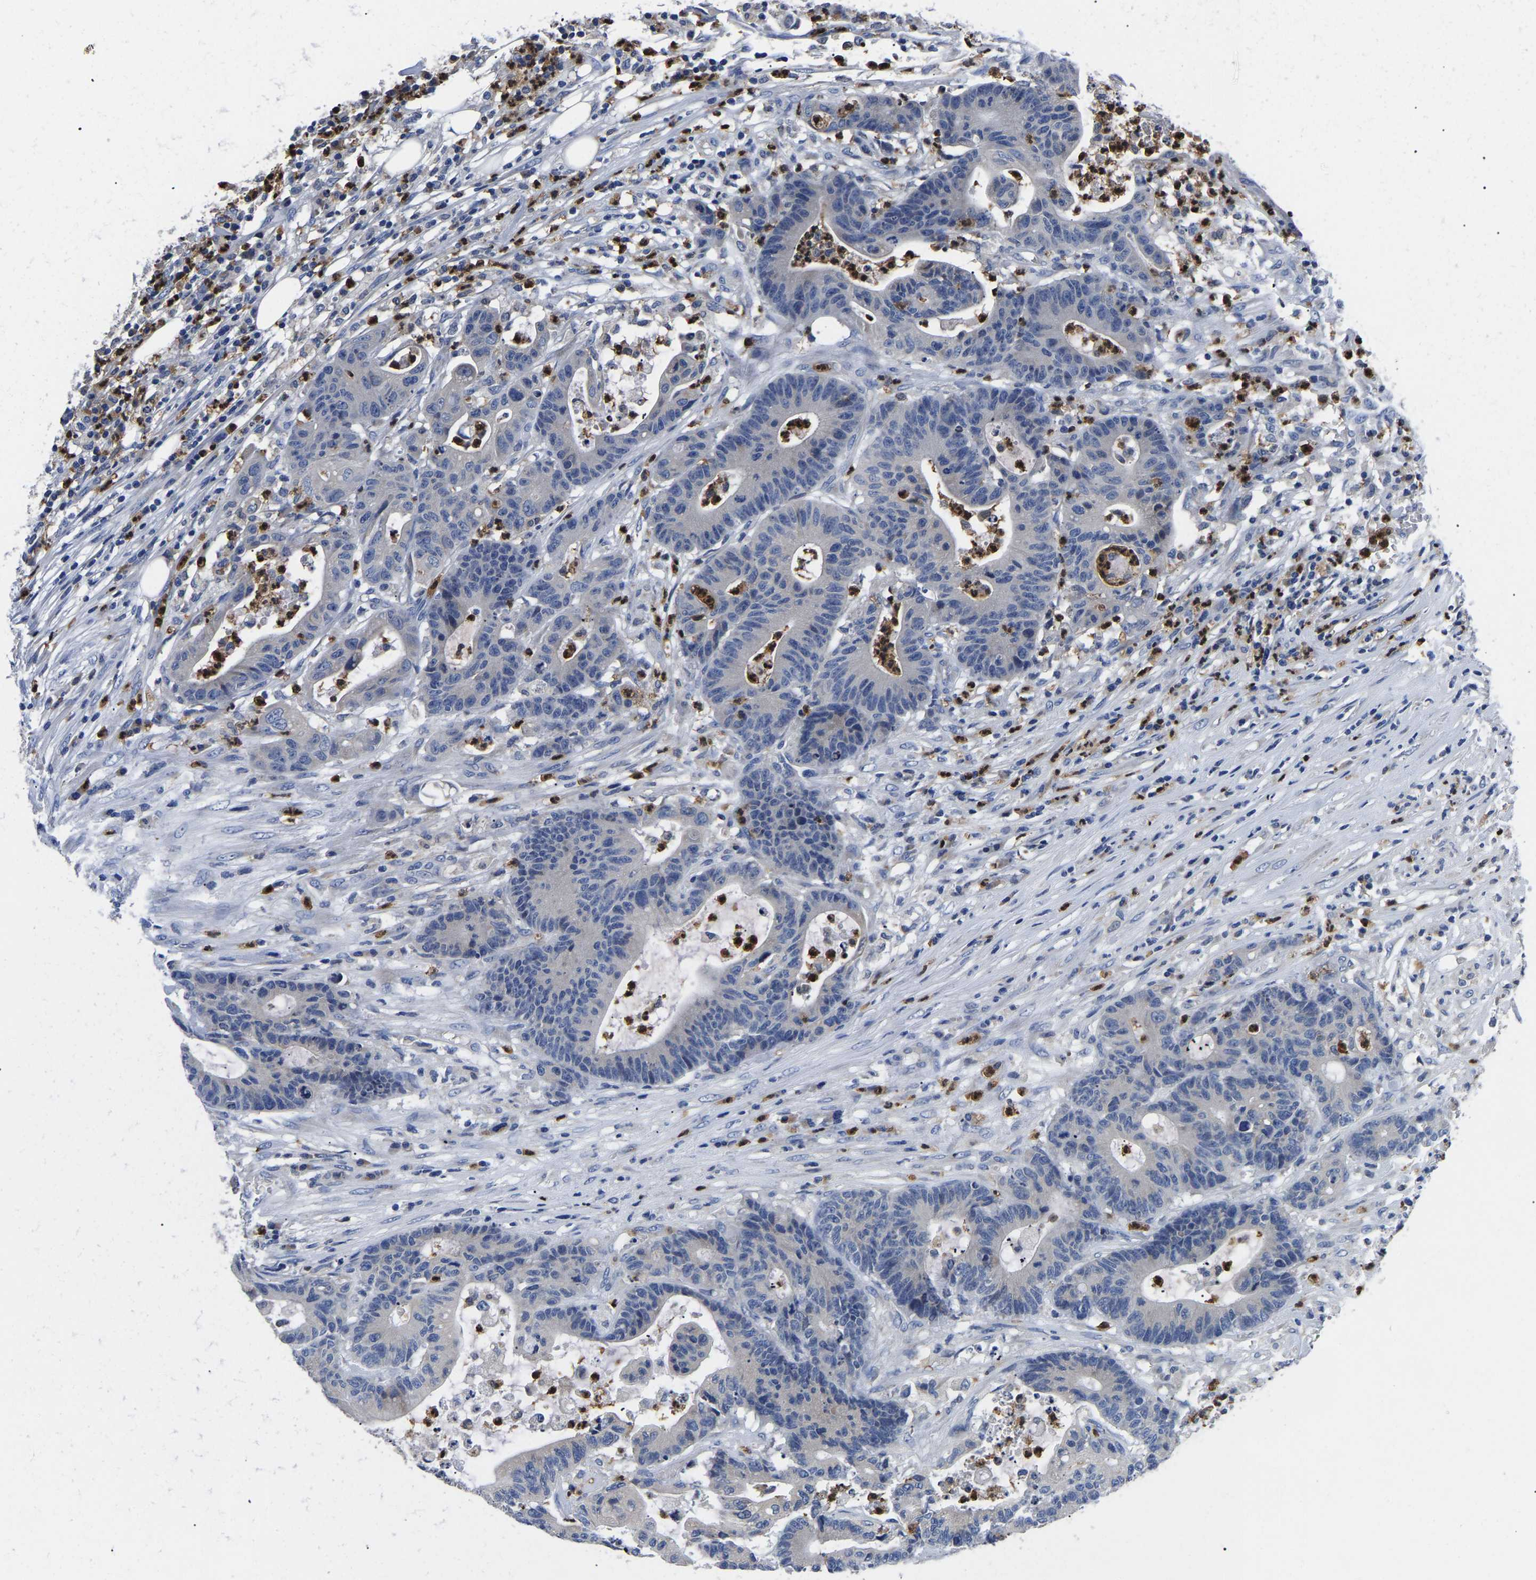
{"staining": {"intensity": "negative", "quantity": "none", "location": "none"}, "tissue": "colorectal cancer", "cell_type": "Tumor cells", "image_type": "cancer", "snomed": [{"axis": "morphology", "description": "Adenocarcinoma, NOS"}, {"axis": "topography", "description": "Colon"}], "caption": "This image is of adenocarcinoma (colorectal) stained with IHC to label a protein in brown with the nuclei are counter-stained blue. There is no staining in tumor cells. The staining is performed using DAB (3,3'-diaminobenzidine) brown chromogen with nuclei counter-stained in using hematoxylin.", "gene": "TOR1B", "patient": {"sex": "female", "age": 84}}